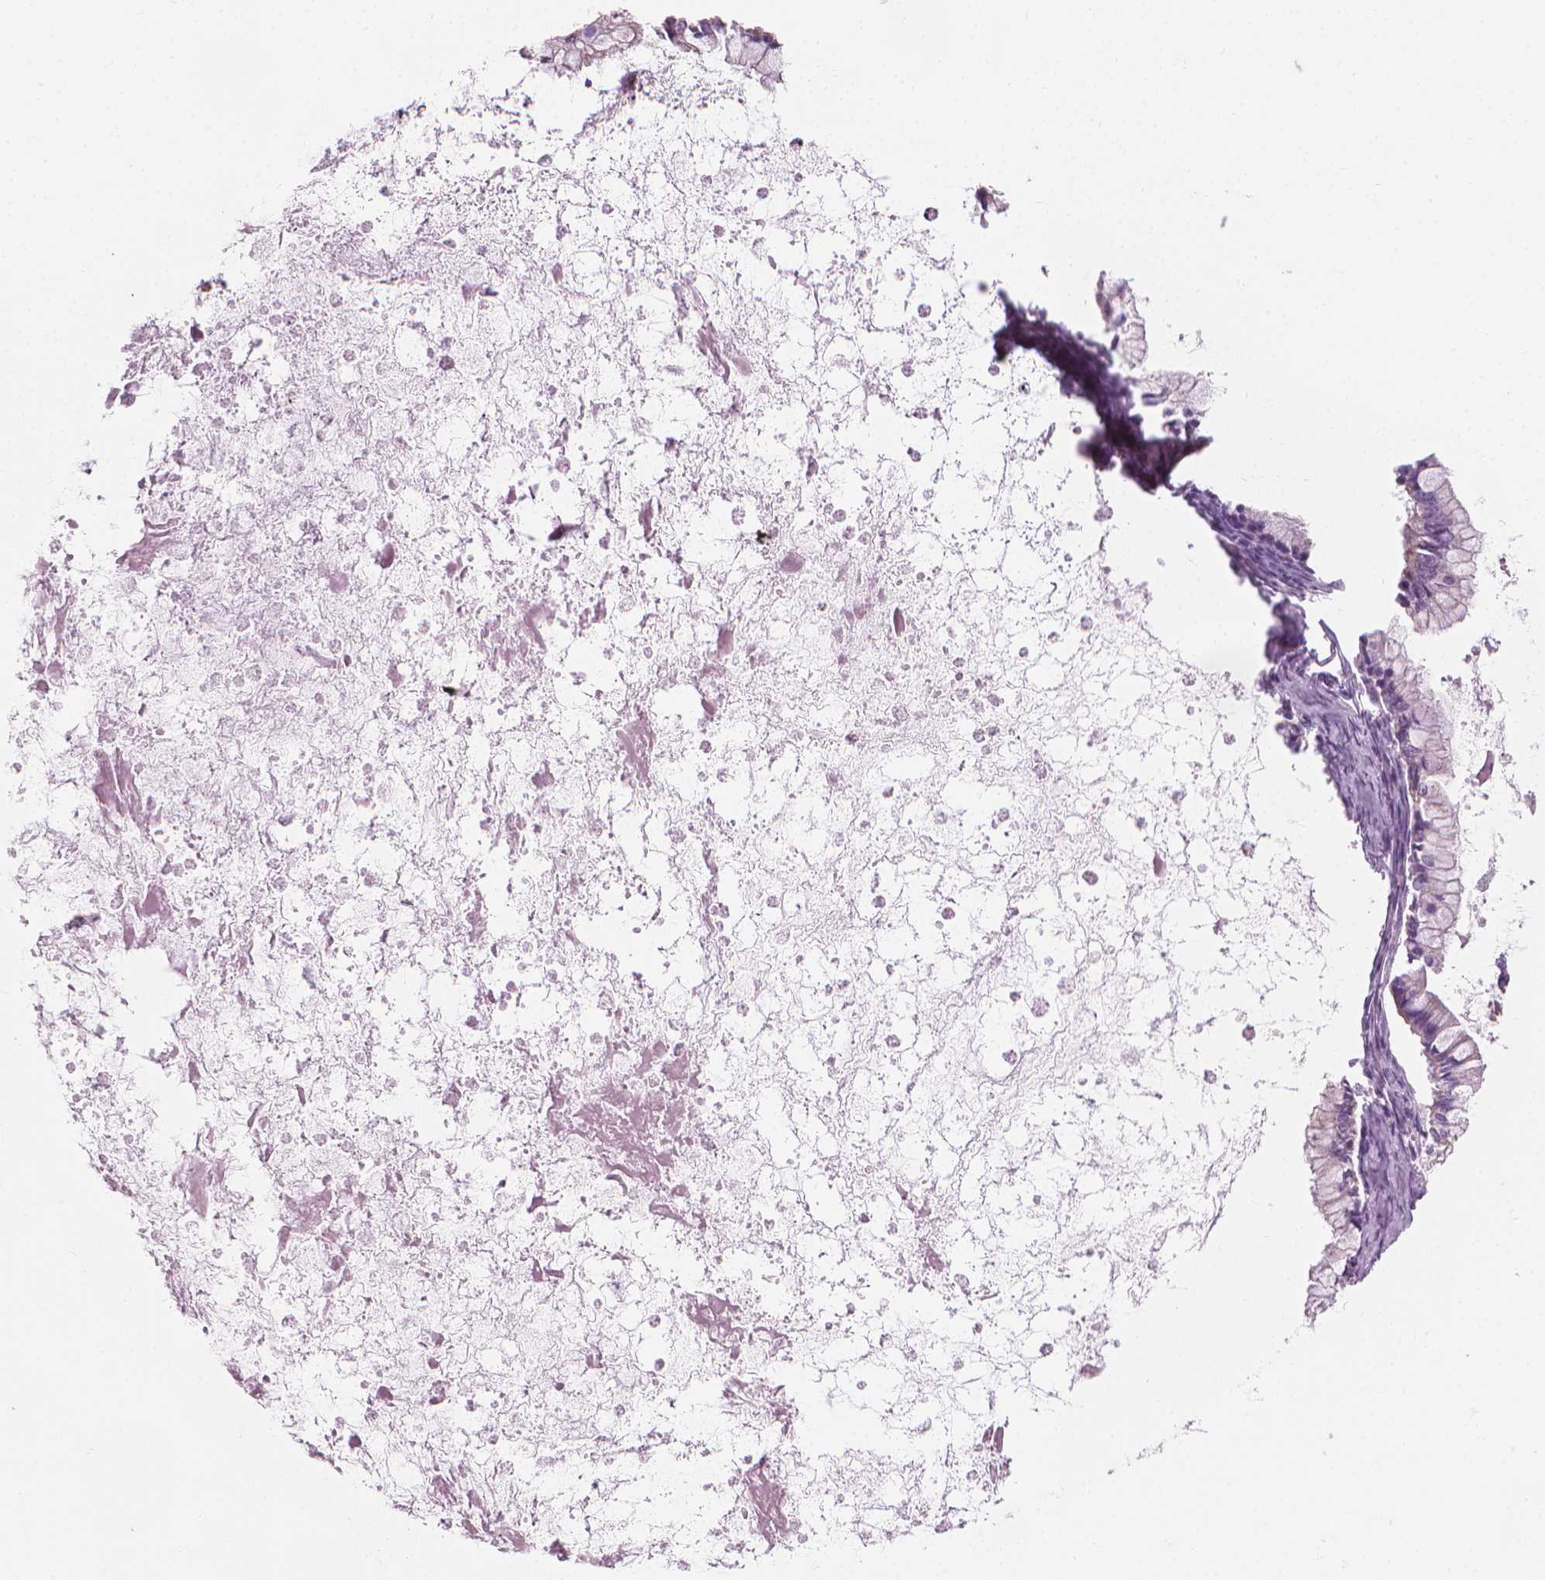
{"staining": {"intensity": "negative", "quantity": "none", "location": "none"}, "tissue": "ovarian cancer", "cell_type": "Tumor cells", "image_type": "cancer", "snomed": [{"axis": "morphology", "description": "Cystadenocarcinoma, mucinous, NOS"}, {"axis": "topography", "description": "Ovary"}], "caption": "Immunohistochemistry photomicrograph of ovarian cancer stained for a protein (brown), which reveals no staining in tumor cells. (DAB (3,3'-diaminobenzidine) IHC visualized using brightfield microscopy, high magnification).", "gene": "CFAP126", "patient": {"sex": "female", "age": 67}}